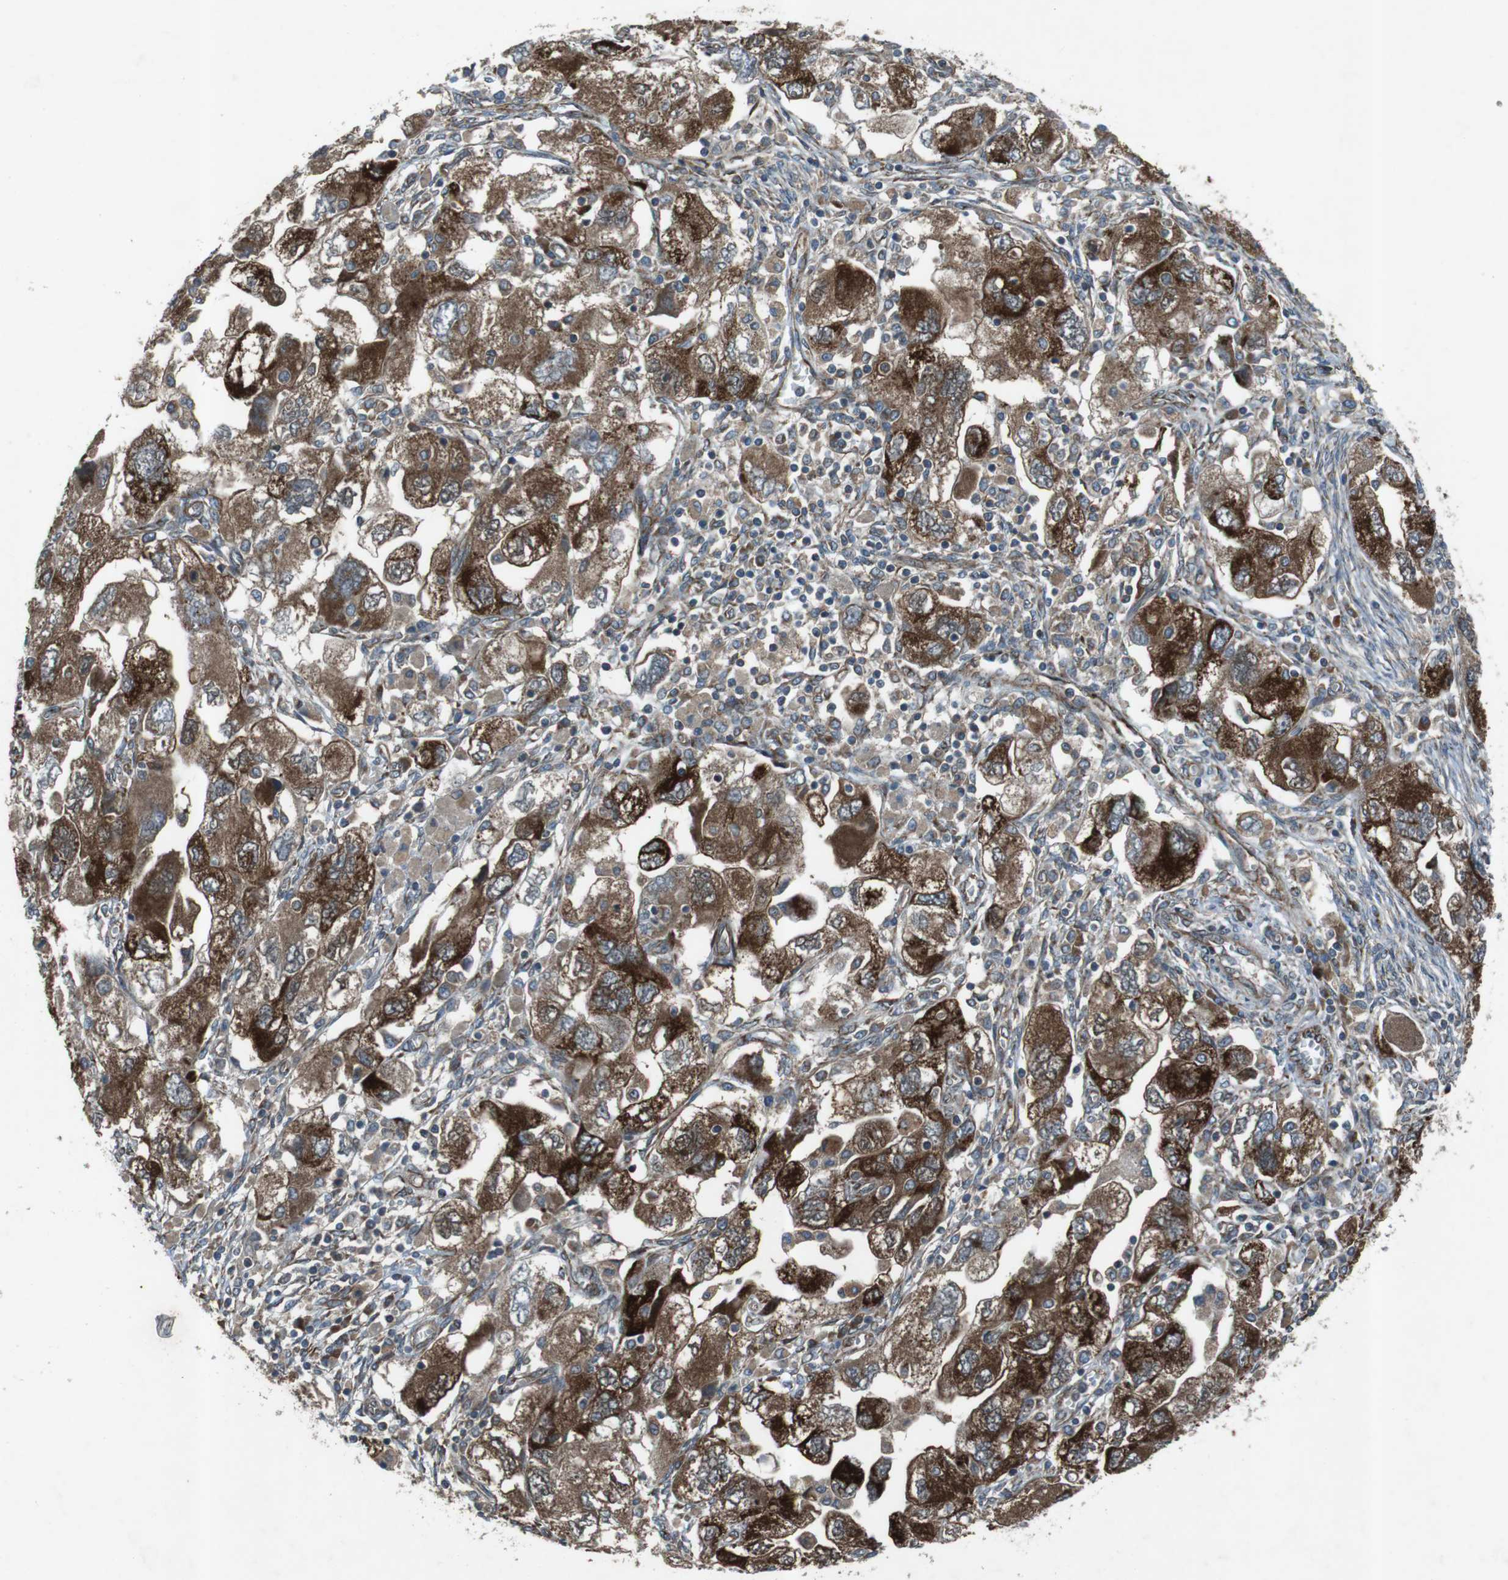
{"staining": {"intensity": "strong", "quantity": "25%-75%", "location": "cytoplasmic/membranous"}, "tissue": "ovarian cancer", "cell_type": "Tumor cells", "image_type": "cancer", "snomed": [{"axis": "morphology", "description": "Carcinoma, NOS"}, {"axis": "morphology", "description": "Cystadenocarcinoma, serous, NOS"}, {"axis": "topography", "description": "Ovary"}], "caption": "Immunohistochemistry (IHC) (DAB) staining of serous cystadenocarcinoma (ovarian) shows strong cytoplasmic/membranous protein staining in about 25%-75% of tumor cells. Nuclei are stained in blue.", "gene": "SLC41A1", "patient": {"sex": "female", "age": 69}}